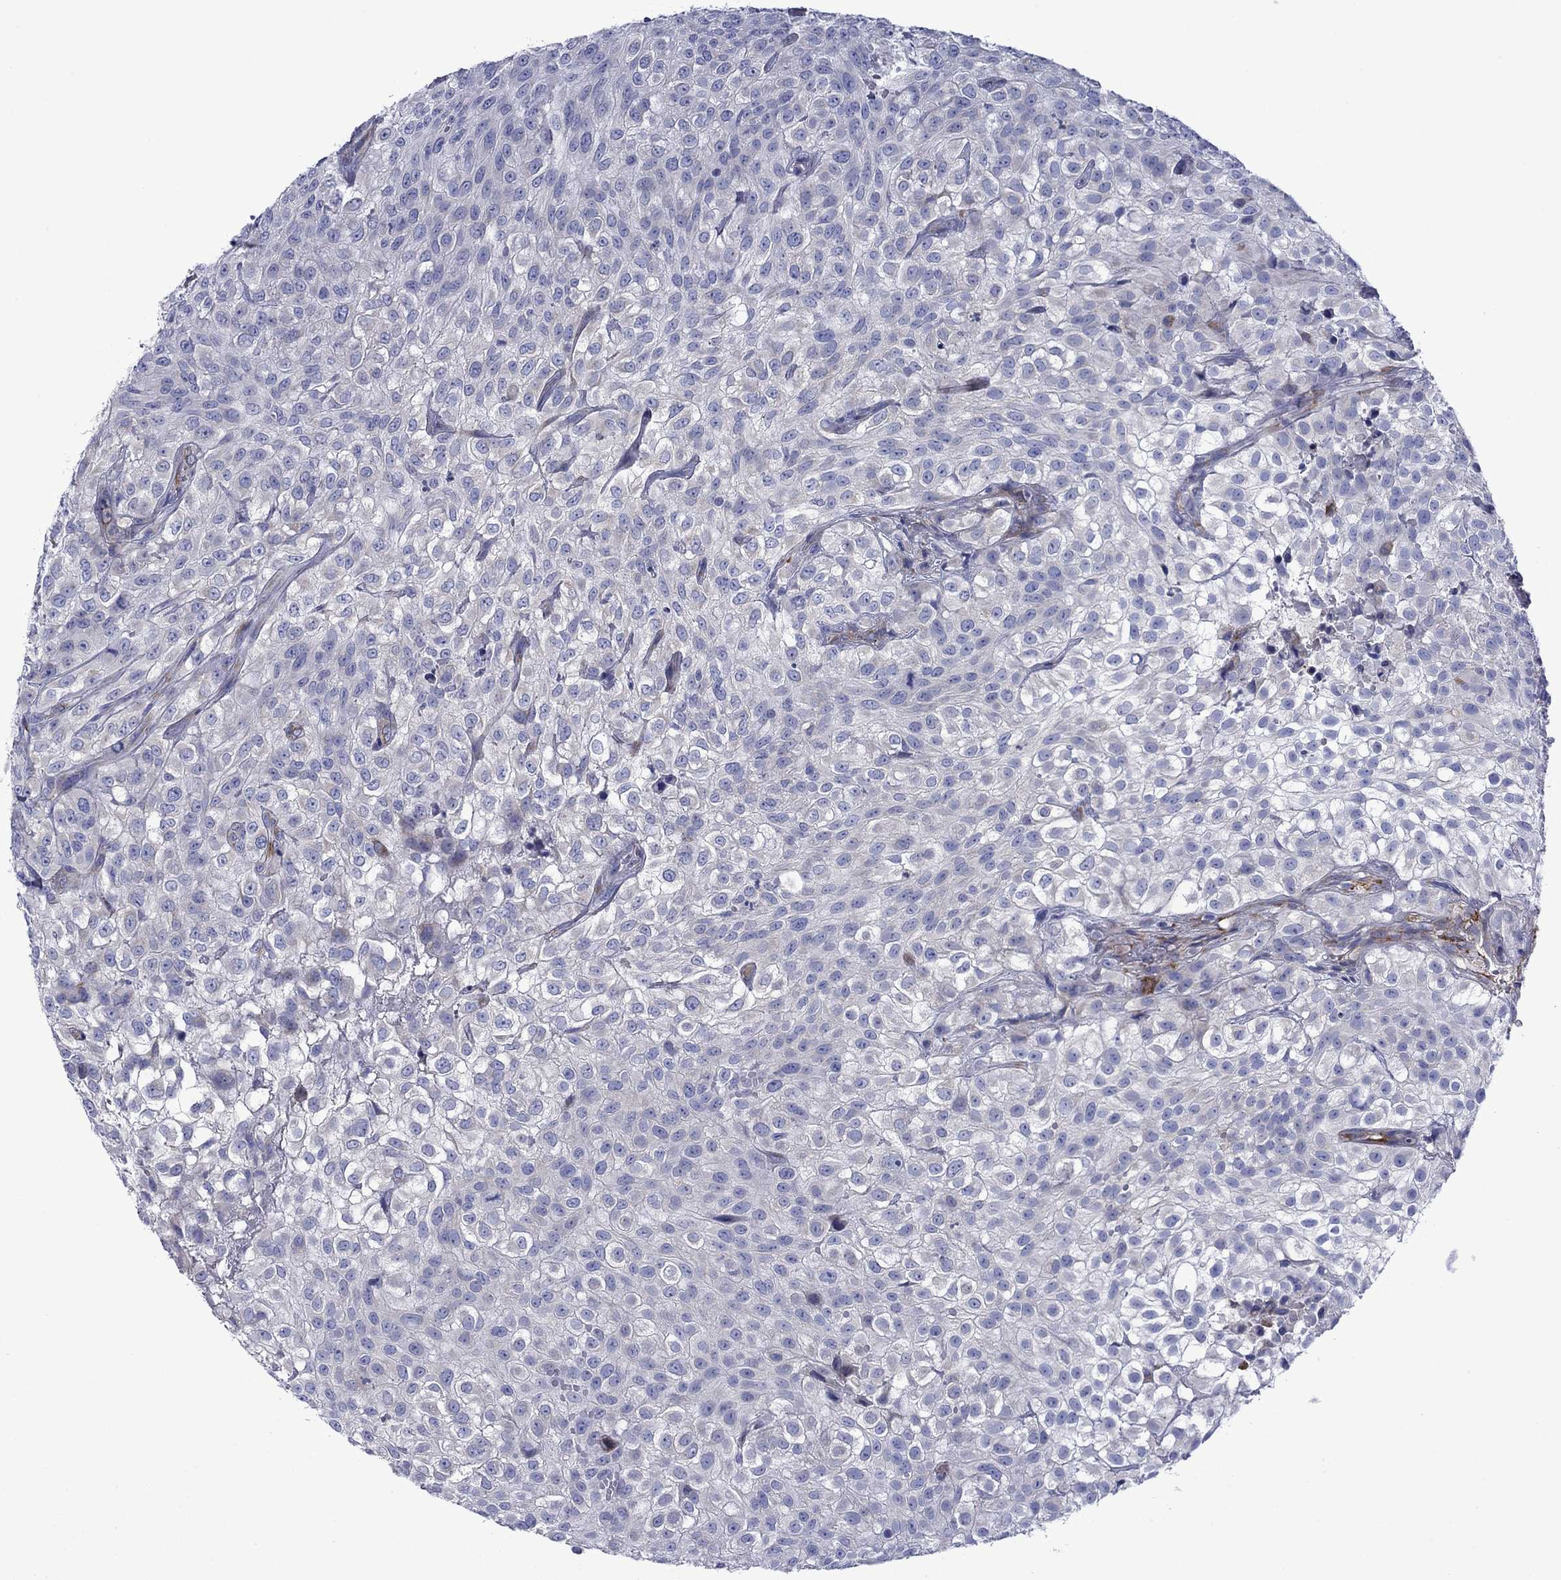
{"staining": {"intensity": "negative", "quantity": "none", "location": "none"}, "tissue": "urothelial cancer", "cell_type": "Tumor cells", "image_type": "cancer", "snomed": [{"axis": "morphology", "description": "Urothelial carcinoma, High grade"}, {"axis": "topography", "description": "Urinary bladder"}], "caption": "Urothelial carcinoma (high-grade) stained for a protein using immunohistochemistry (IHC) displays no positivity tumor cells.", "gene": "HSPG2", "patient": {"sex": "male", "age": 56}}